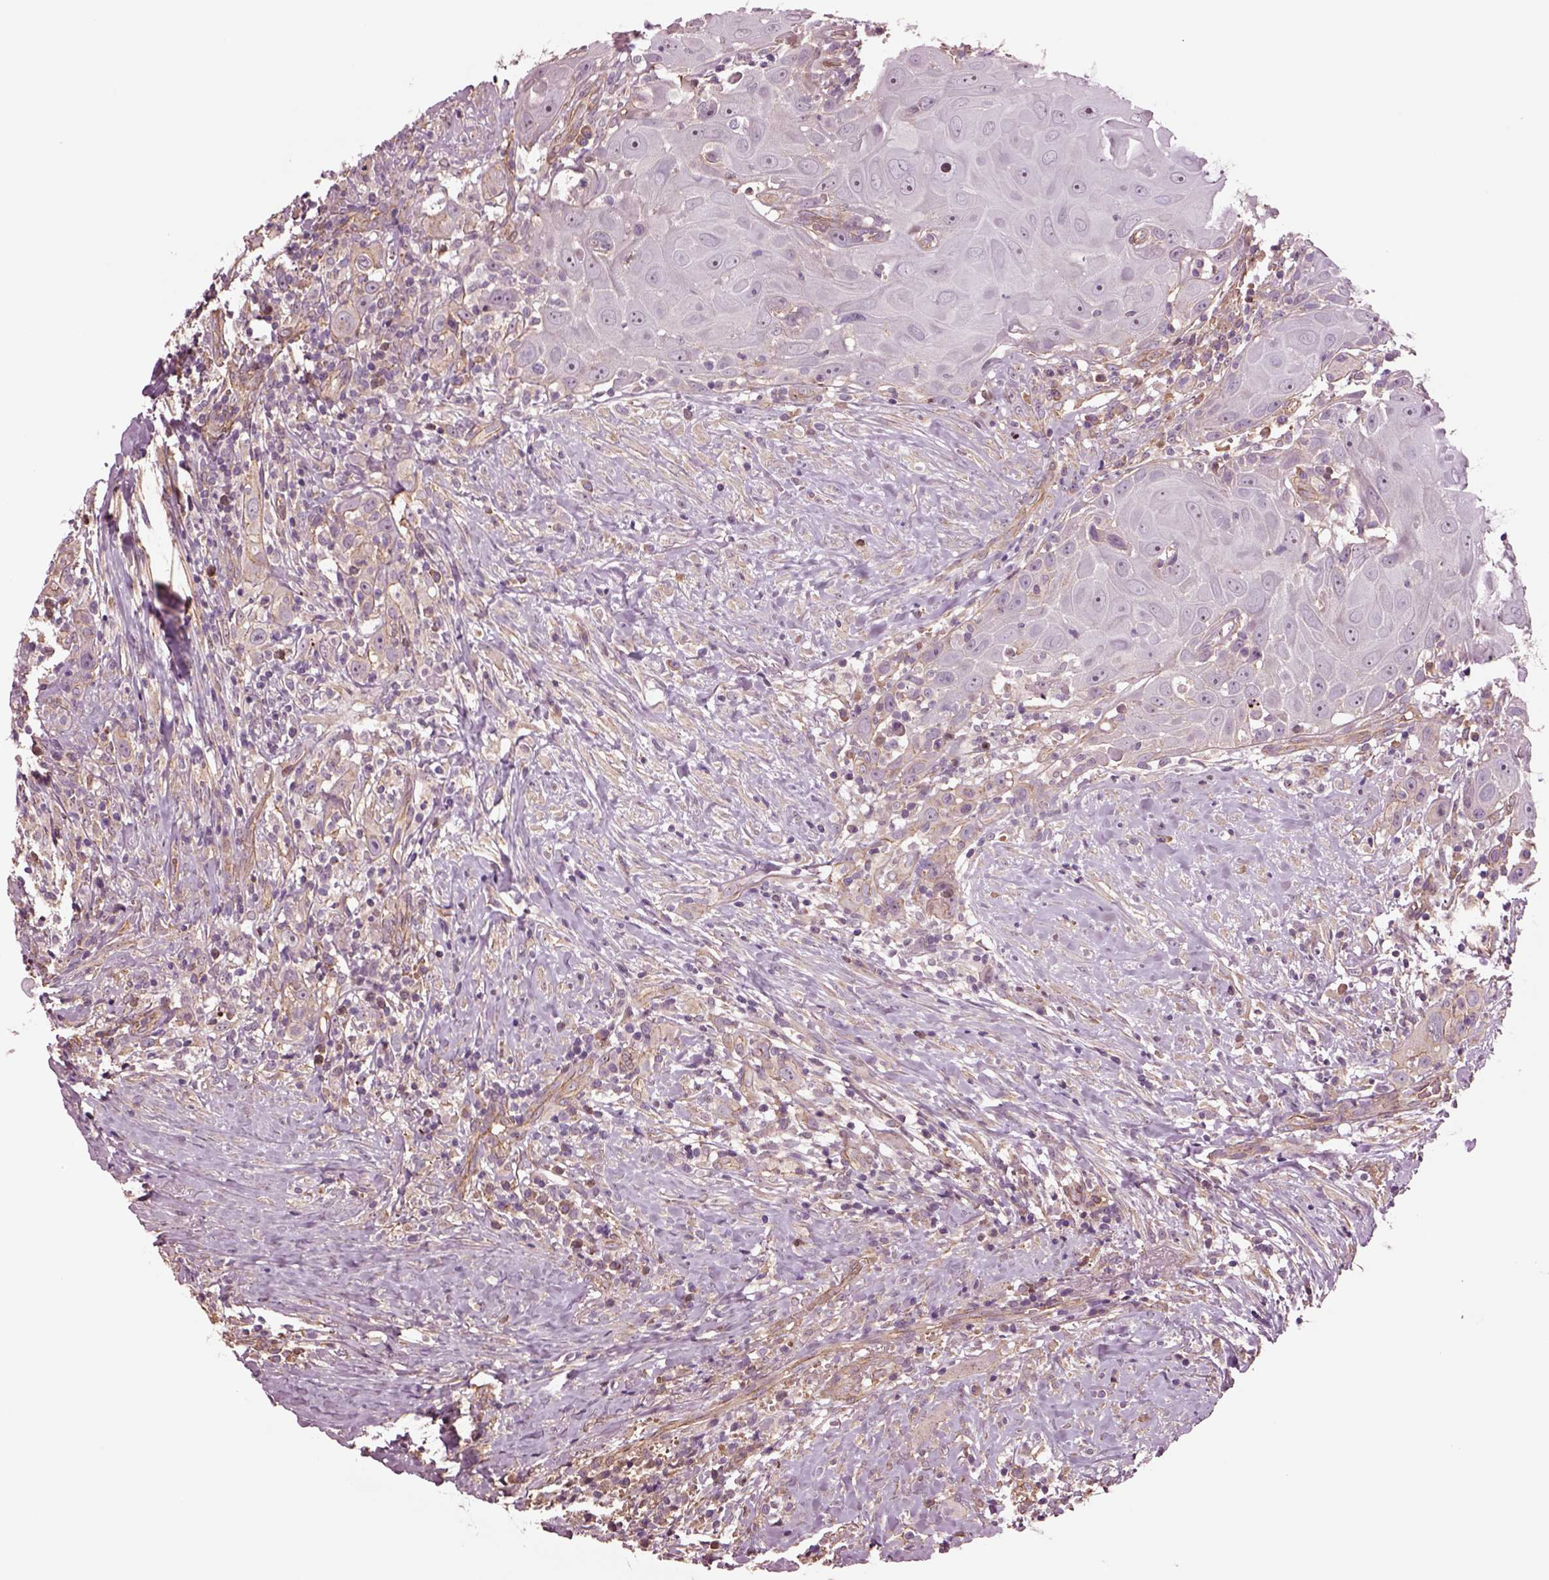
{"staining": {"intensity": "negative", "quantity": "none", "location": "none"}, "tissue": "head and neck cancer", "cell_type": "Tumor cells", "image_type": "cancer", "snomed": [{"axis": "morphology", "description": "Squamous cell carcinoma, NOS"}, {"axis": "topography", "description": "Head-Neck"}], "caption": "Tumor cells are negative for protein expression in human head and neck cancer (squamous cell carcinoma).", "gene": "HTR1B", "patient": {"sex": "female", "age": 95}}